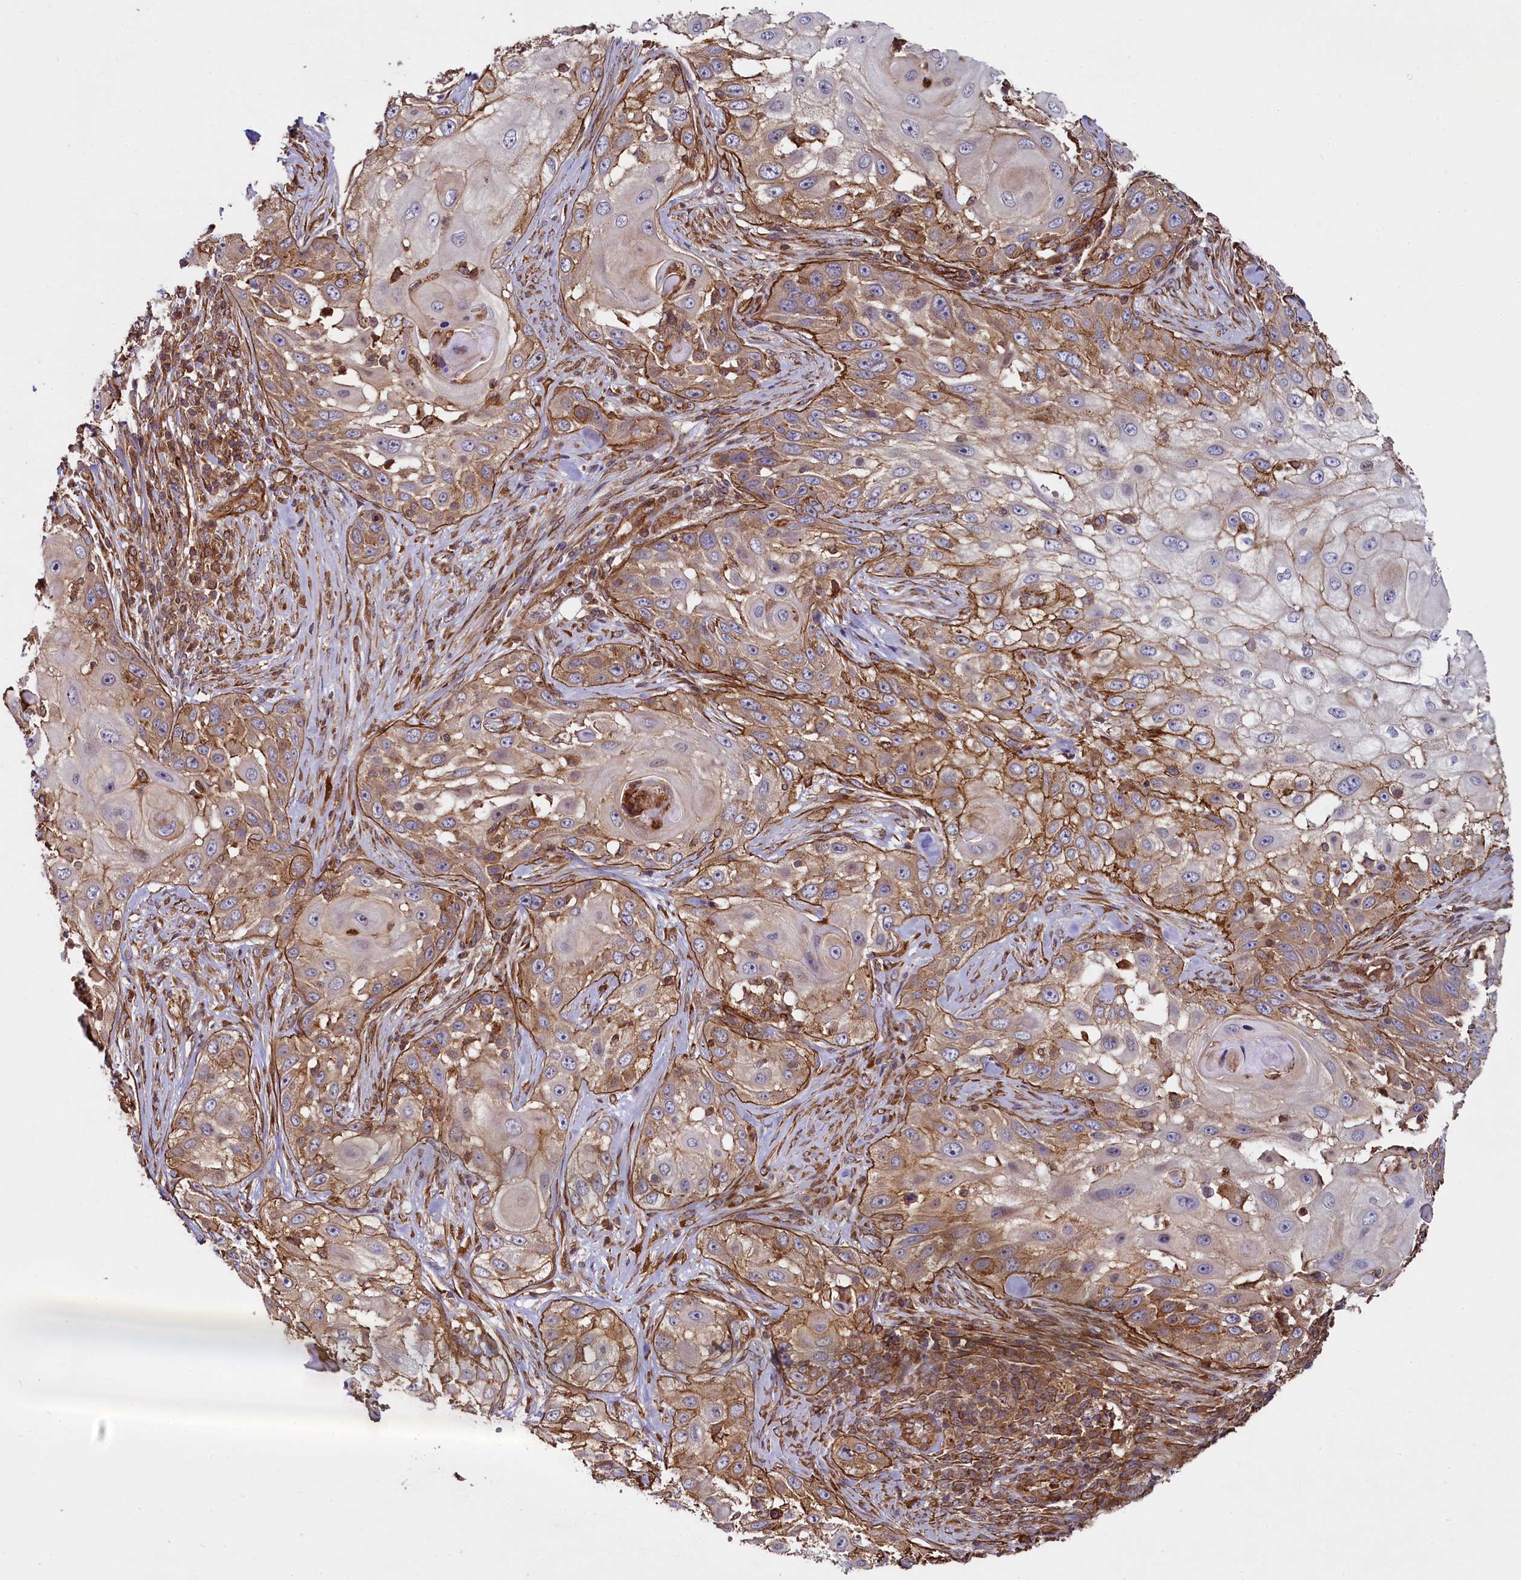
{"staining": {"intensity": "strong", "quantity": "25%-75%", "location": "cytoplasmic/membranous"}, "tissue": "skin cancer", "cell_type": "Tumor cells", "image_type": "cancer", "snomed": [{"axis": "morphology", "description": "Squamous cell carcinoma, NOS"}, {"axis": "topography", "description": "Skin"}], "caption": "Human skin squamous cell carcinoma stained for a protein (brown) demonstrates strong cytoplasmic/membranous positive staining in approximately 25%-75% of tumor cells.", "gene": "SVIP", "patient": {"sex": "female", "age": 44}}